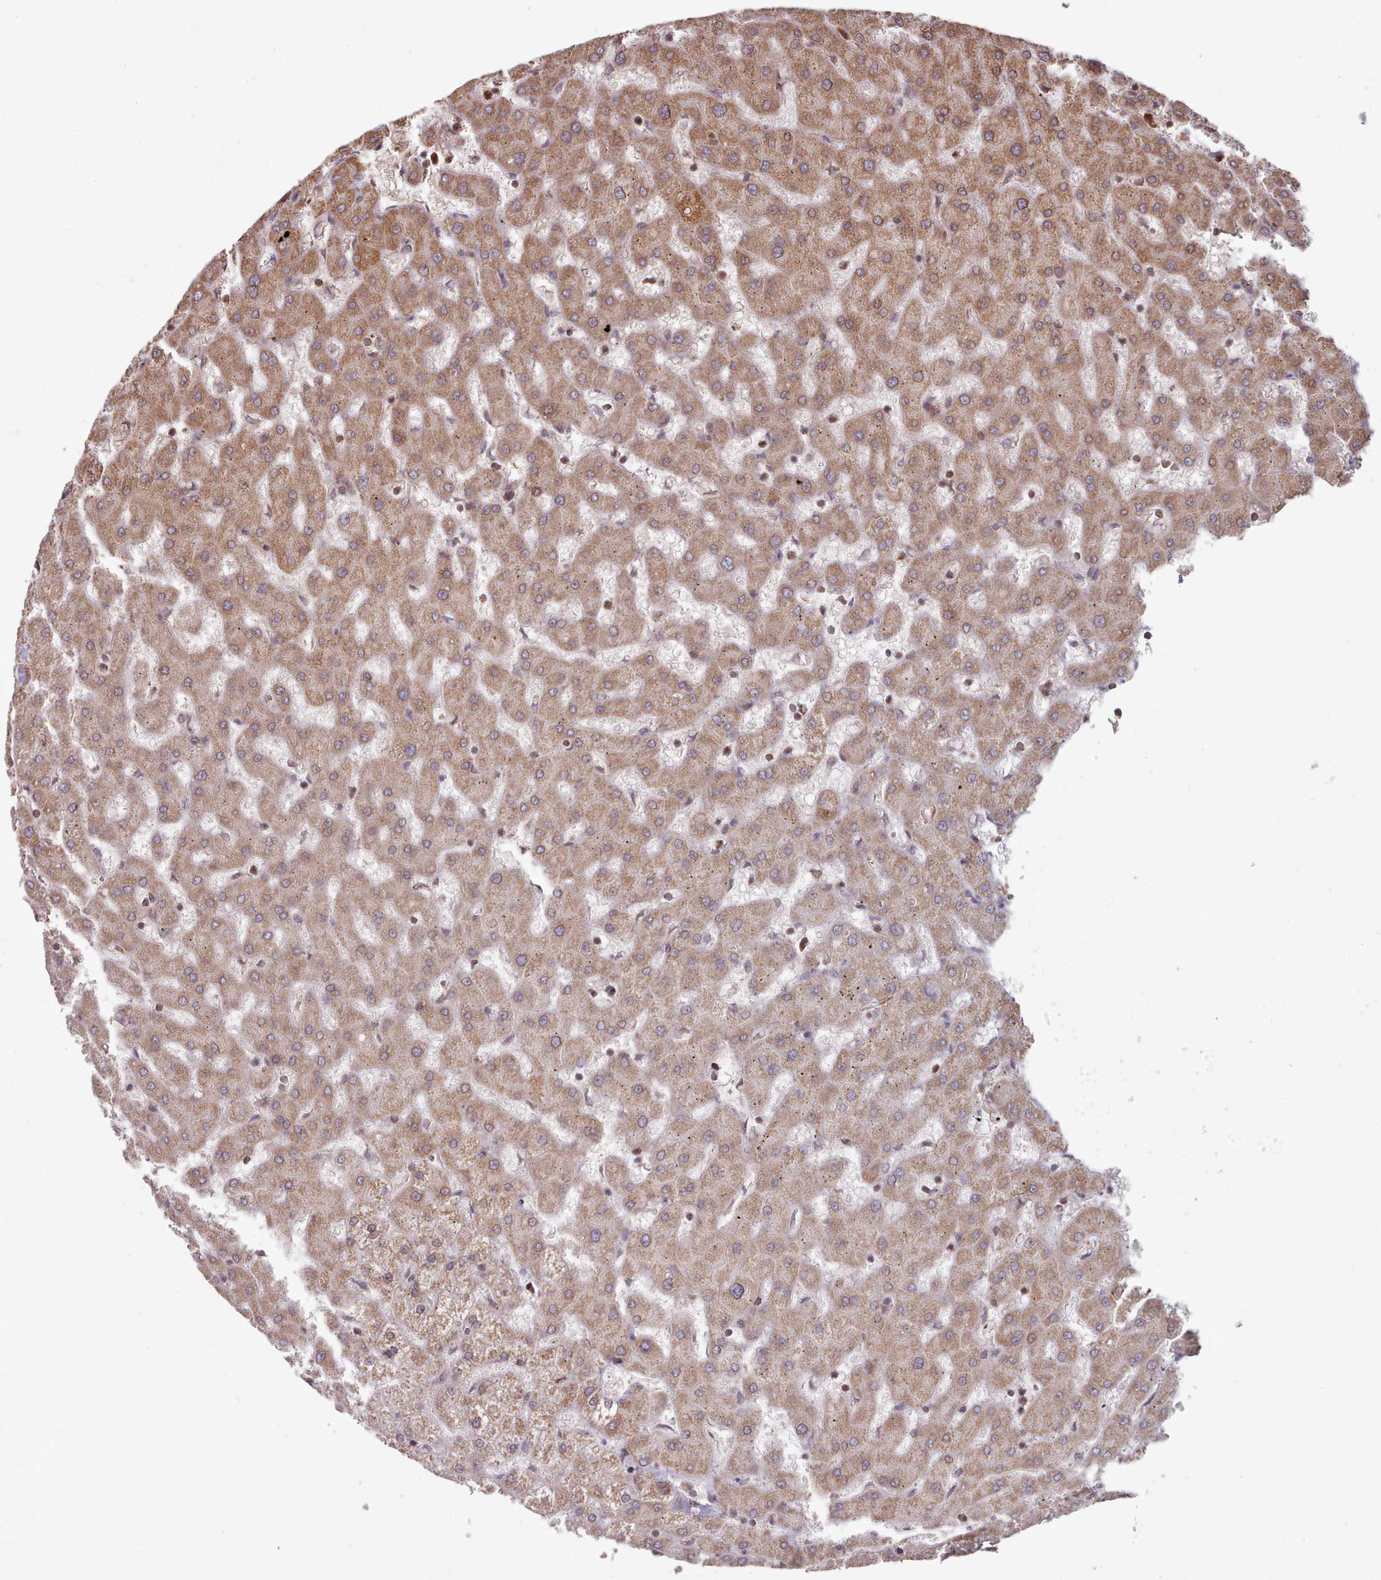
{"staining": {"intensity": "weak", "quantity": "25%-75%", "location": "cytoplasmic/membranous"}, "tissue": "liver", "cell_type": "Cholangiocytes", "image_type": "normal", "snomed": [{"axis": "morphology", "description": "Normal tissue, NOS"}, {"axis": "topography", "description": "Liver"}], "caption": "DAB immunohistochemical staining of unremarkable liver demonstrates weak cytoplasmic/membranous protein positivity in about 25%-75% of cholangiocytes.", "gene": "TOR1AIP1", "patient": {"sex": "female", "age": 63}}